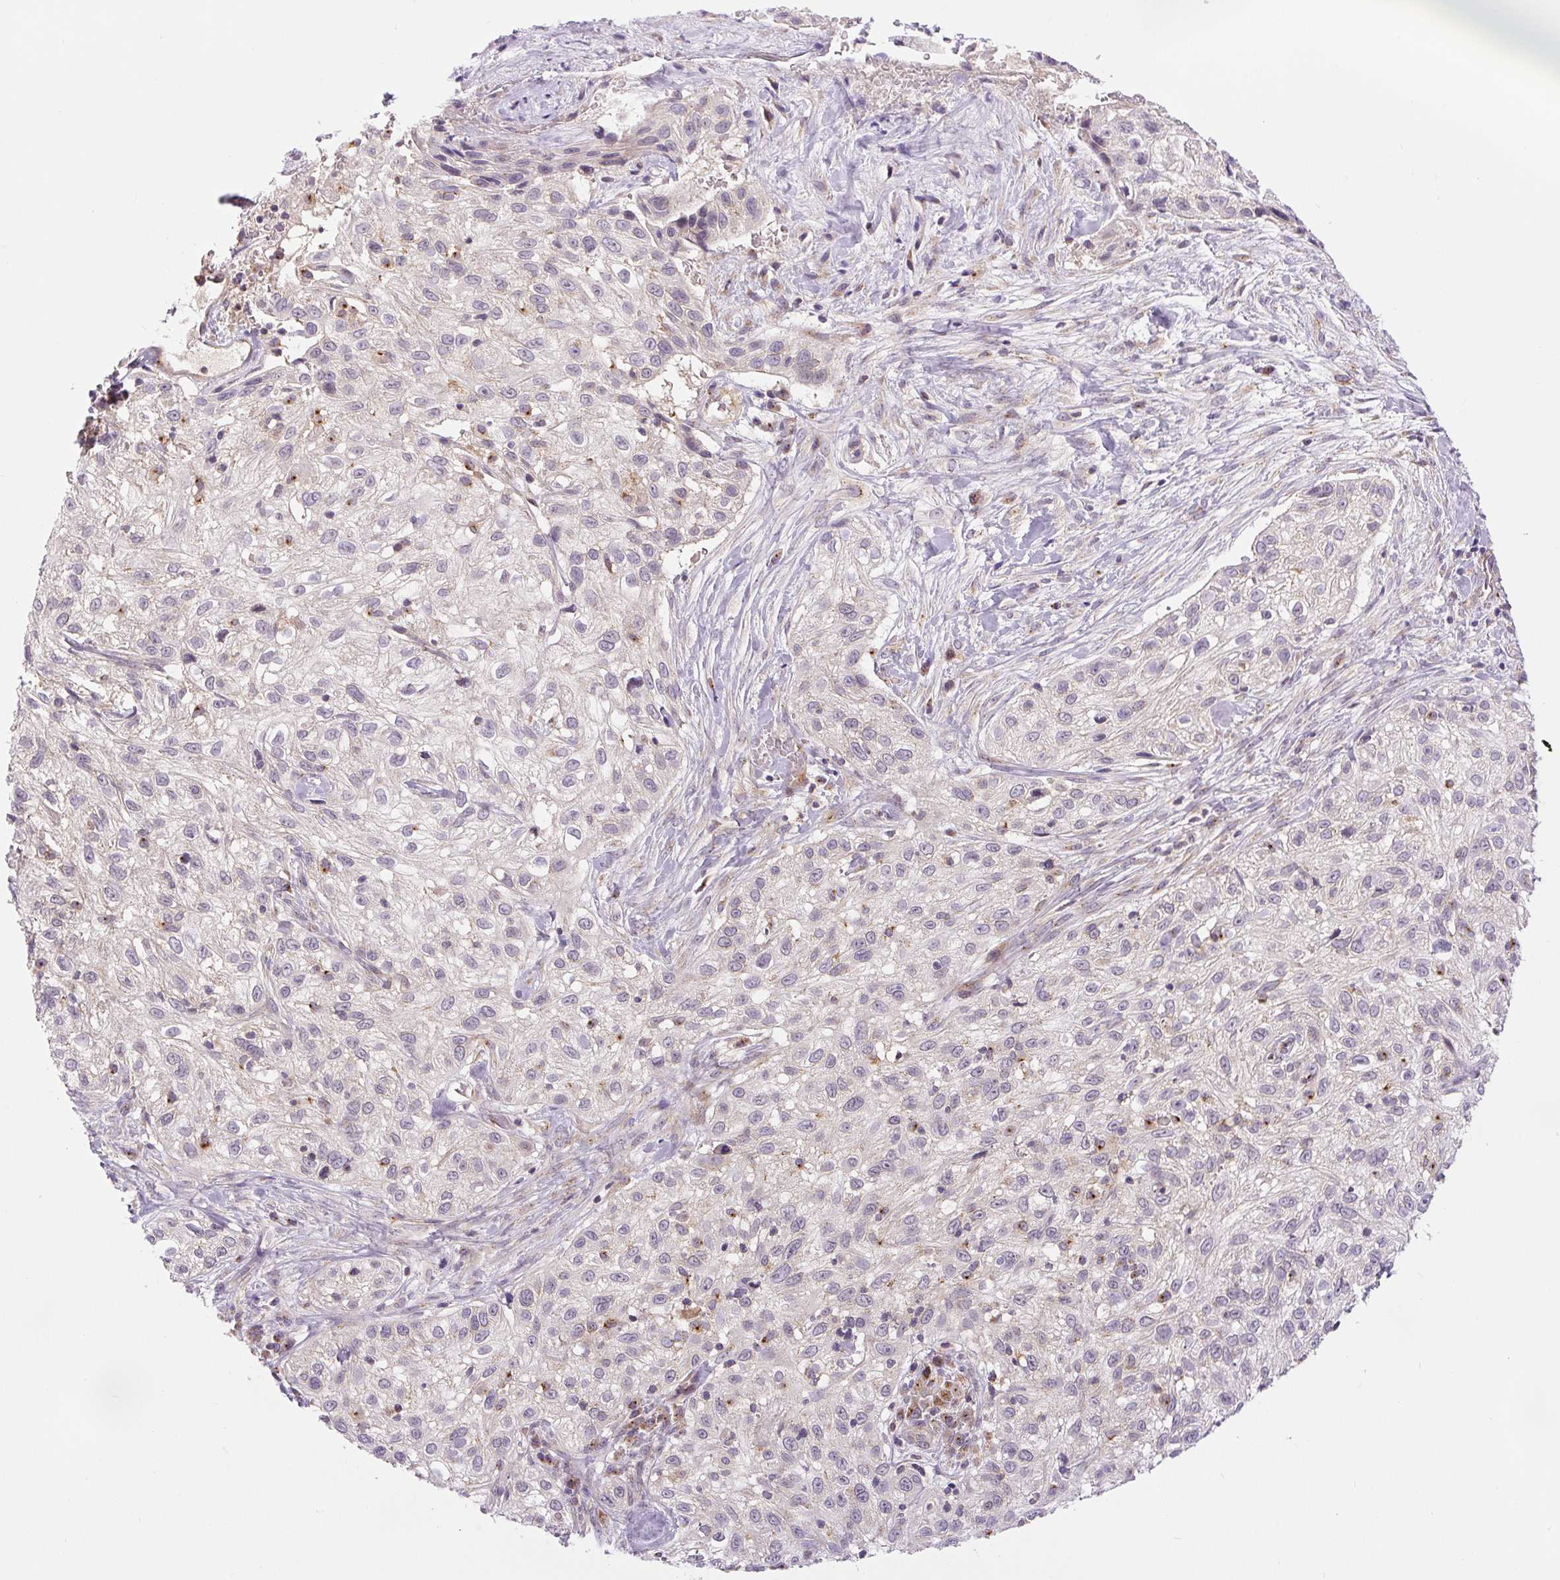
{"staining": {"intensity": "negative", "quantity": "none", "location": "none"}, "tissue": "skin cancer", "cell_type": "Tumor cells", "image_type": "cancer", "snomed": [{"axis": "morphology", "description": "Squamous cell carcinoma, NOS"}, {"axis": "topography", "description": "Skin"}], "caption": "Histopathology image shows no protein staining in tumor cells of skin squamous cell carcinoma tissue.", "gene": "PCM1", "patient": {"sex": "male", "age": 82}}